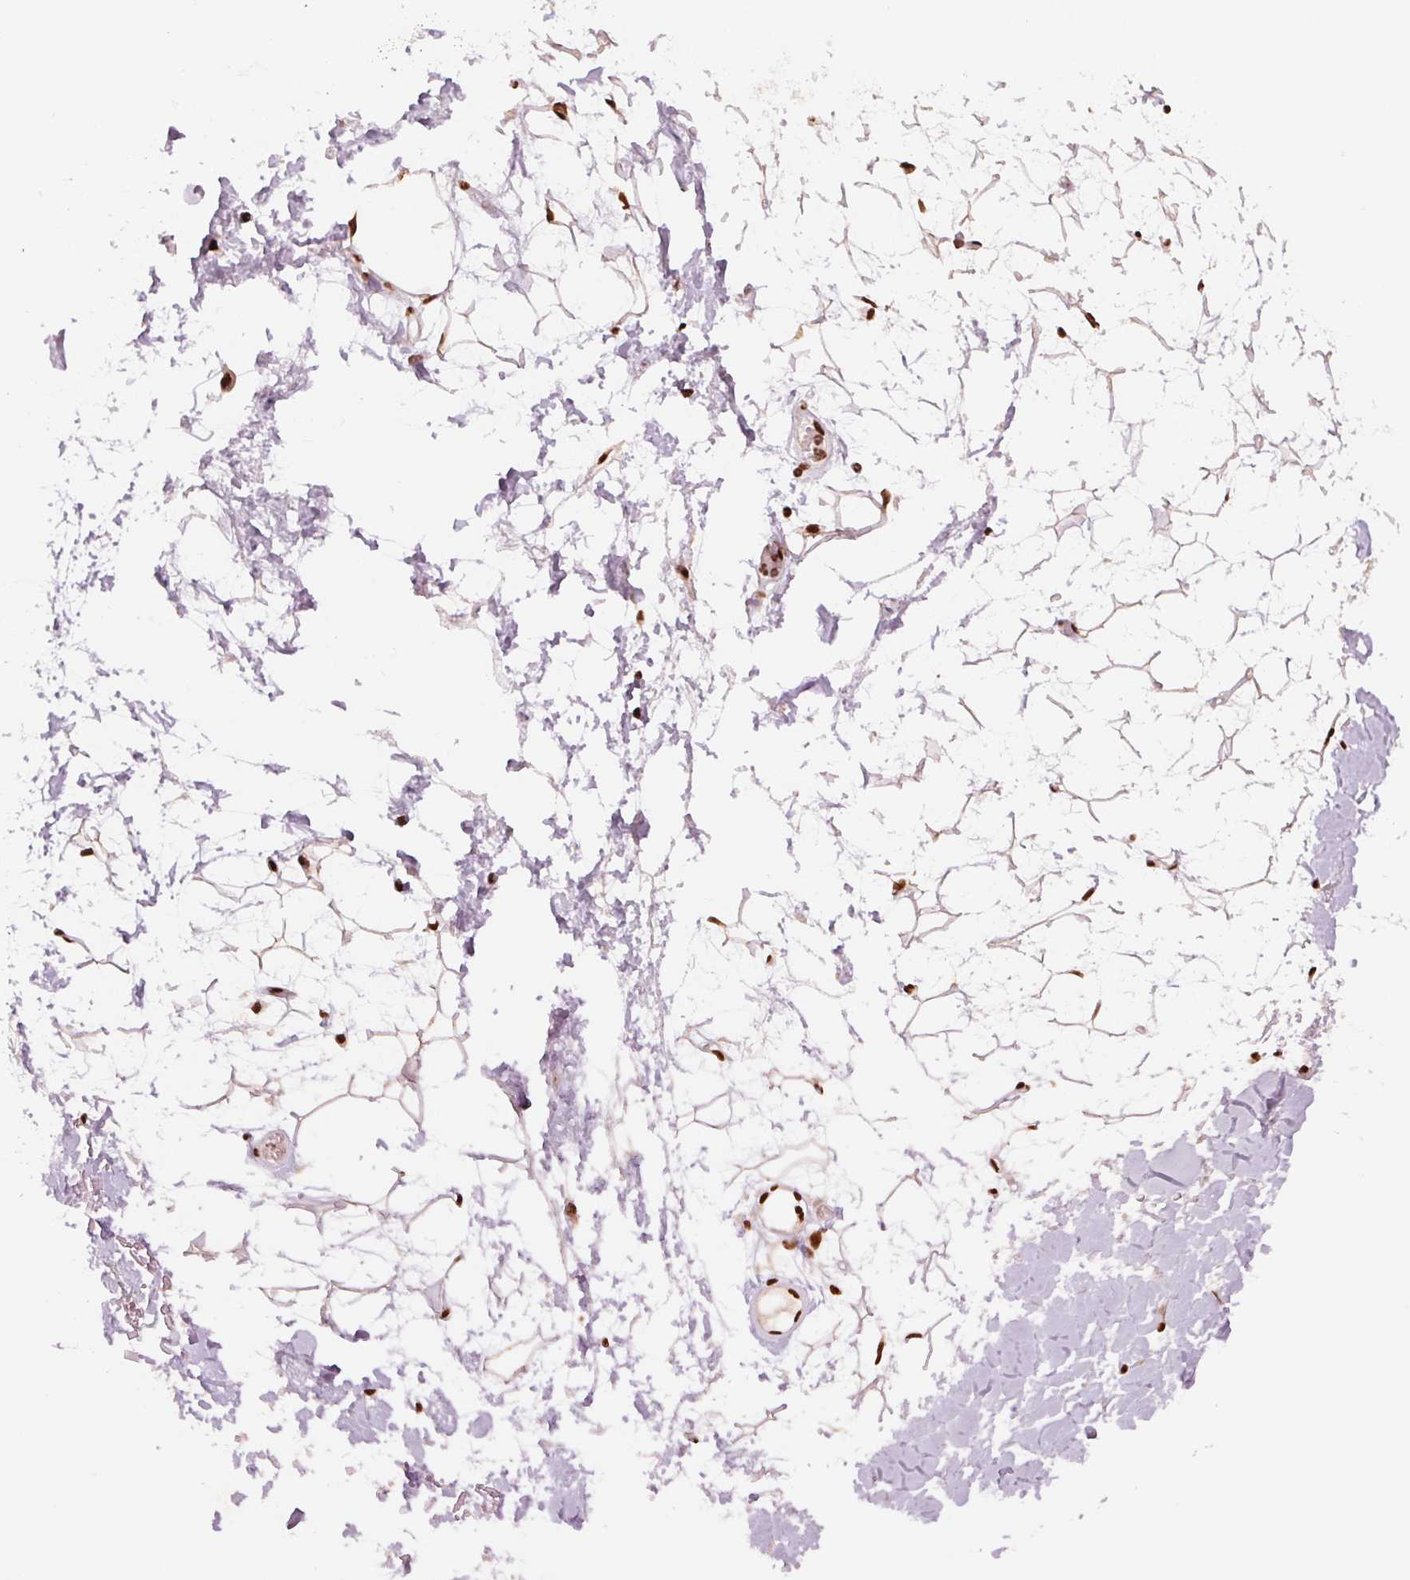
{"staining": {"intensity": "strong", "quantity": "25%-75%", "location": "nuclear"}, "tissue": "adipose tissue", "cell_type": "Adipocytes", "image_type": "normal", "snomed": [{"axis": "morphology", "description": "Normal tissue, NOS"}, {"axis": "topography", "description": "Anal"}, {"axis": "topography", "description": "Peripheral nerve tissue"}], "caption": "Unremarkable adipose tissue shows strong nuclear positivity in about 25%-75% of adipocytes.", "gene": "TTLL9", "patient": {"sex": "male", "age": 78}}